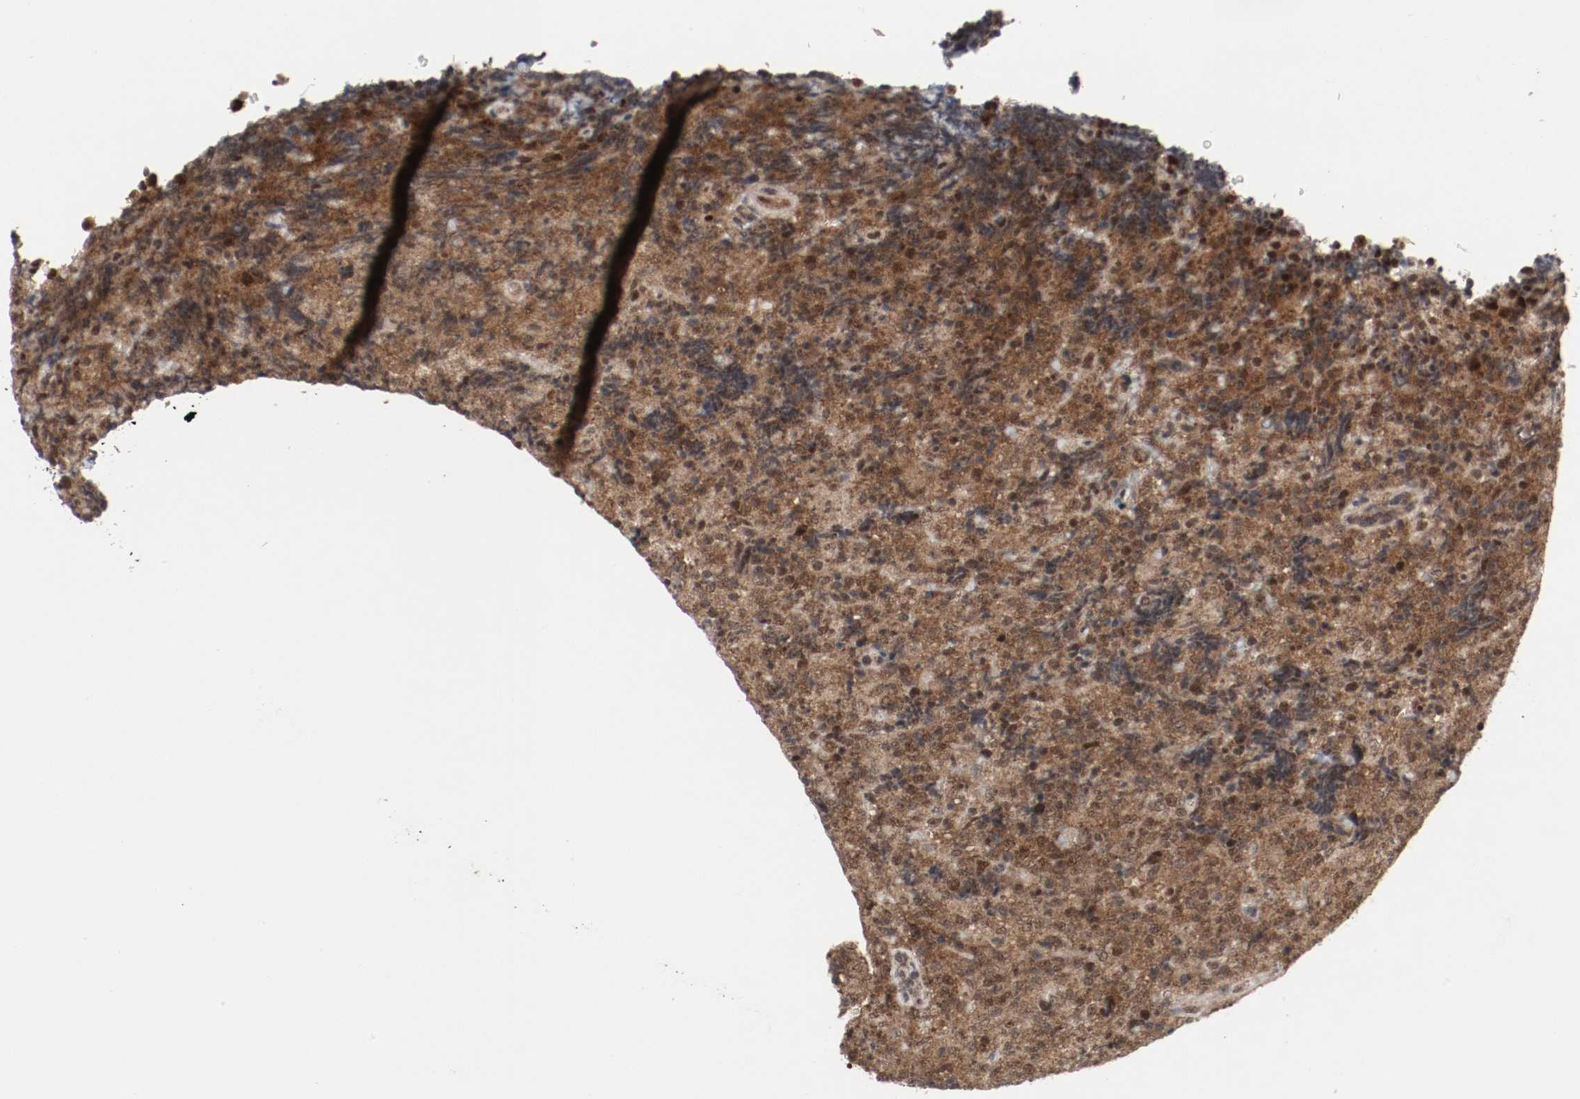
{"staining": {"intensity": "moderate", "quantity": ">75%", "location": "cytoplasmic/membranous,nuclear"}, "tissue": "lymphoma", "cell_type": "Tumor cells", "image_type": "cancer", "snomed": [{"axis": "morphology", "description": "Malignant lymphoma, non-Hodgkin's type, High grade"}, {"axis": "topography", "description": "Tonsil"}], "caption": "Protein expression analysis of high-grade malignant lymphoma, non-Hodgkin's type demonstrates moderate cytoplasmic/membranous and nuclear staining in about >75% of tumor cells. The staining was performed using DAB to visualize the protein expression in brown, while the nuclei were stained in blue with hematoxylin (Magnification: 20x).", "gene": "CSNK2B", "patient": {"sex": "female", "age": 36}}